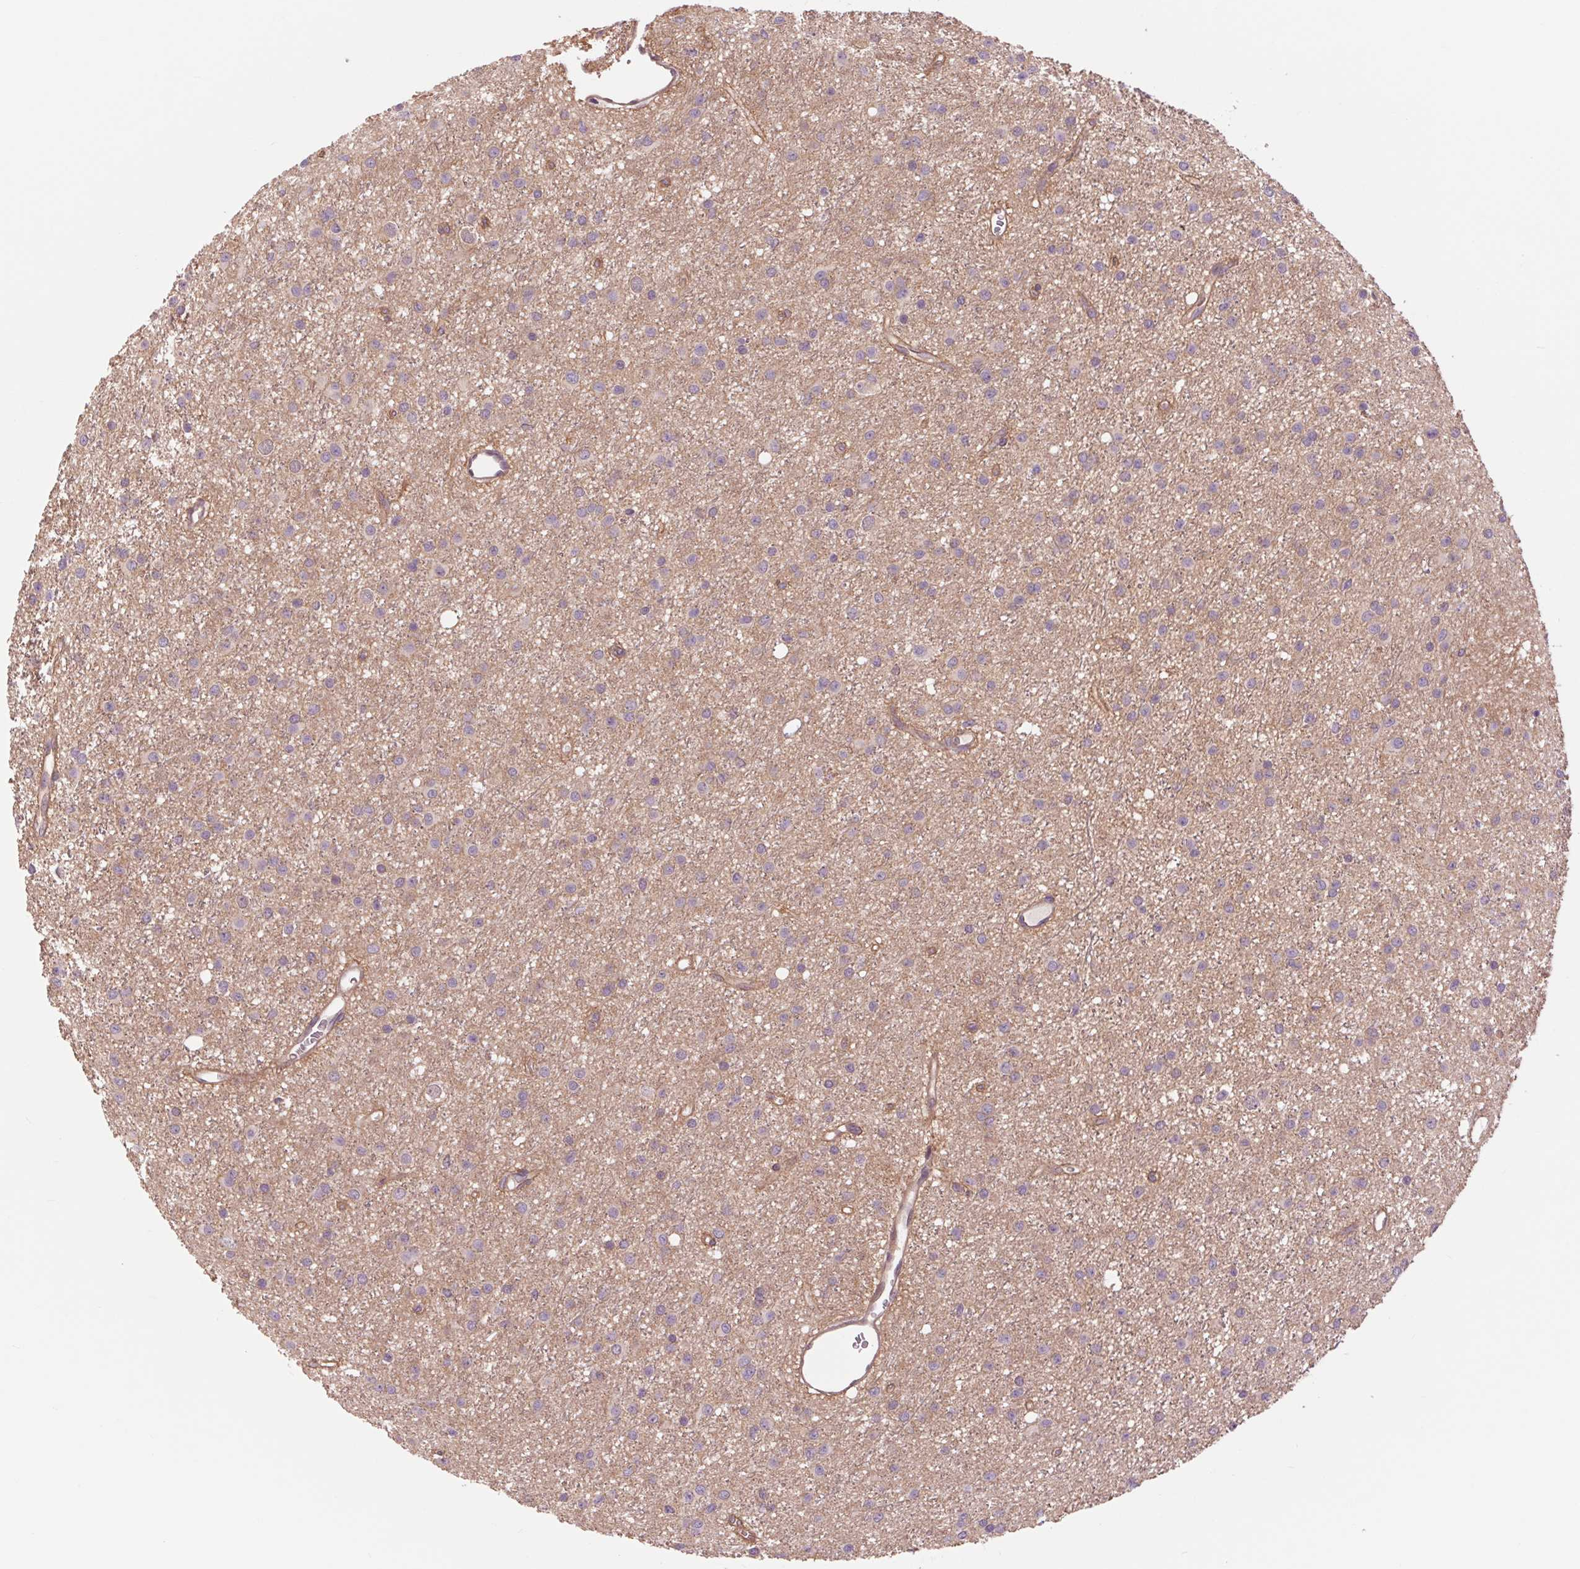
{"staining": {"intensity": "negative", "quantity": "none", "location": "none"}, "tissue": "glioma", "cell_type": "Tumor cells", "image_type": "cancer", "snomed": [{"axis": "morphology", "description": "Glioma, malignant, Low grade"}, {"axis": "topography", "description": "Brain"}], "caption": "Immunohistochemistry micrograph of glioma stained for a protein (brown), which reveals no positivity in tumor cells.", "gene": "SH3RF2", "patient": {"sex": "male", "age": 27}}